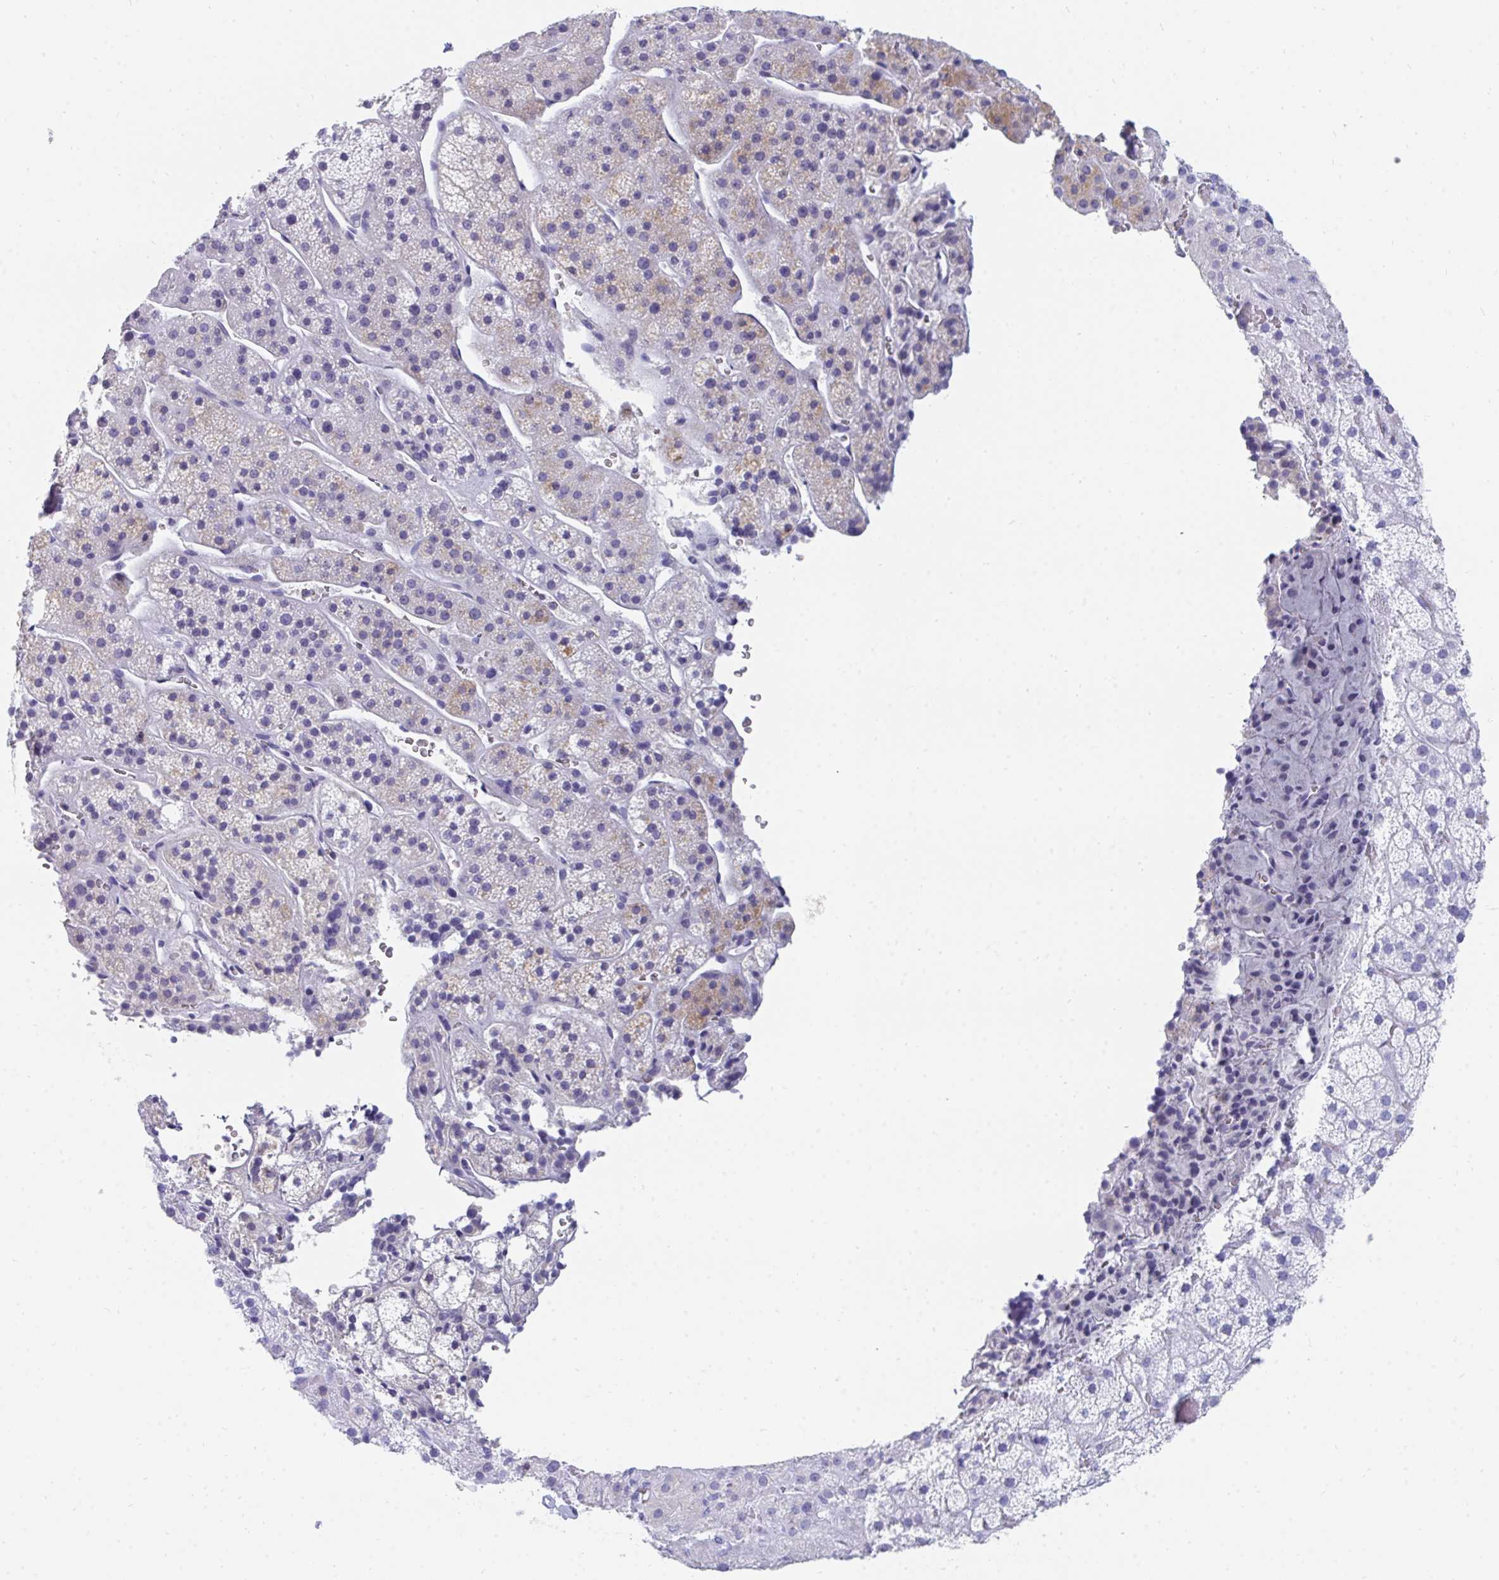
{"staining": {"intensity": "weak", "quantity": "<25%", "location": "cytoplasmic/membranous"}, "tissue": "adrenal gland", "cell_type": "Glandular cells", "image_type": "normal", "snomed": [{"axis": "morphology", "description": "Normal tissue, NOS"}, {"axis": "topography", "description": "Adrenal gland"}], "caption": "A micrograph of human adrenal gland is negative for staining in glandular cells. (IHC, brightfield microscopy, high magnification).", "gene": "CD7", "patient": {"sex": "male", "age": 53}}